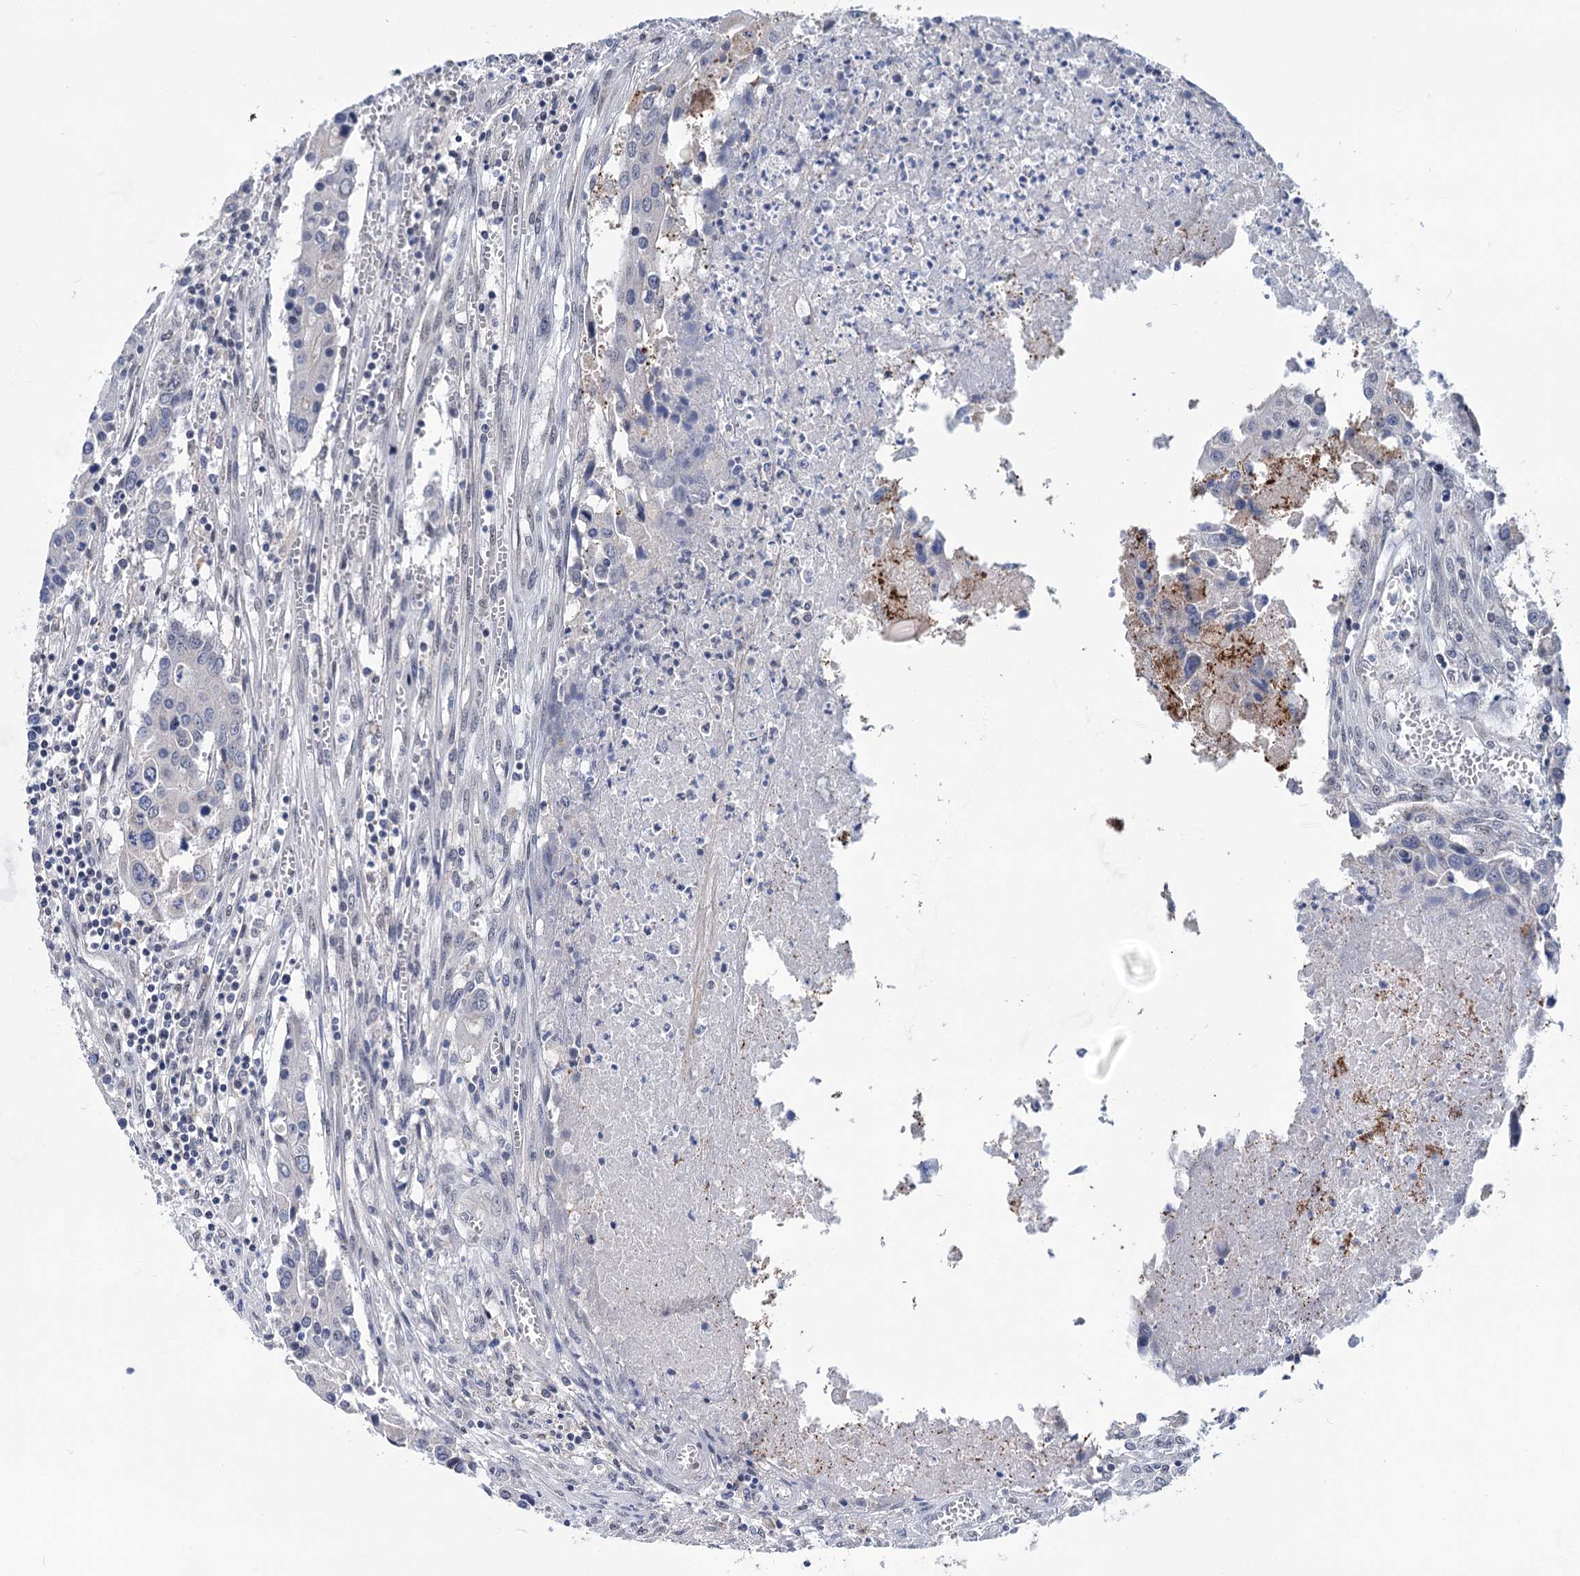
{"staining": {"intensity": "negative", "quantity": "none", "location": "none"}, "tissue": "colorectal cancer", "cell_type": "Tumor cells", "image_type": "cancer", "snomed": [{"axis": "morphology", "description": "Adenocarcinoma, NOS"}, {"axis": "topography", "description": "Colon"}], "caption": "Immunohistochemical staining of adenocarcinoma (colorectal) reveals no significant positivity in tumor cells.", "gene": "TTC17", "patient": {"sex": "male", "age": 77}}